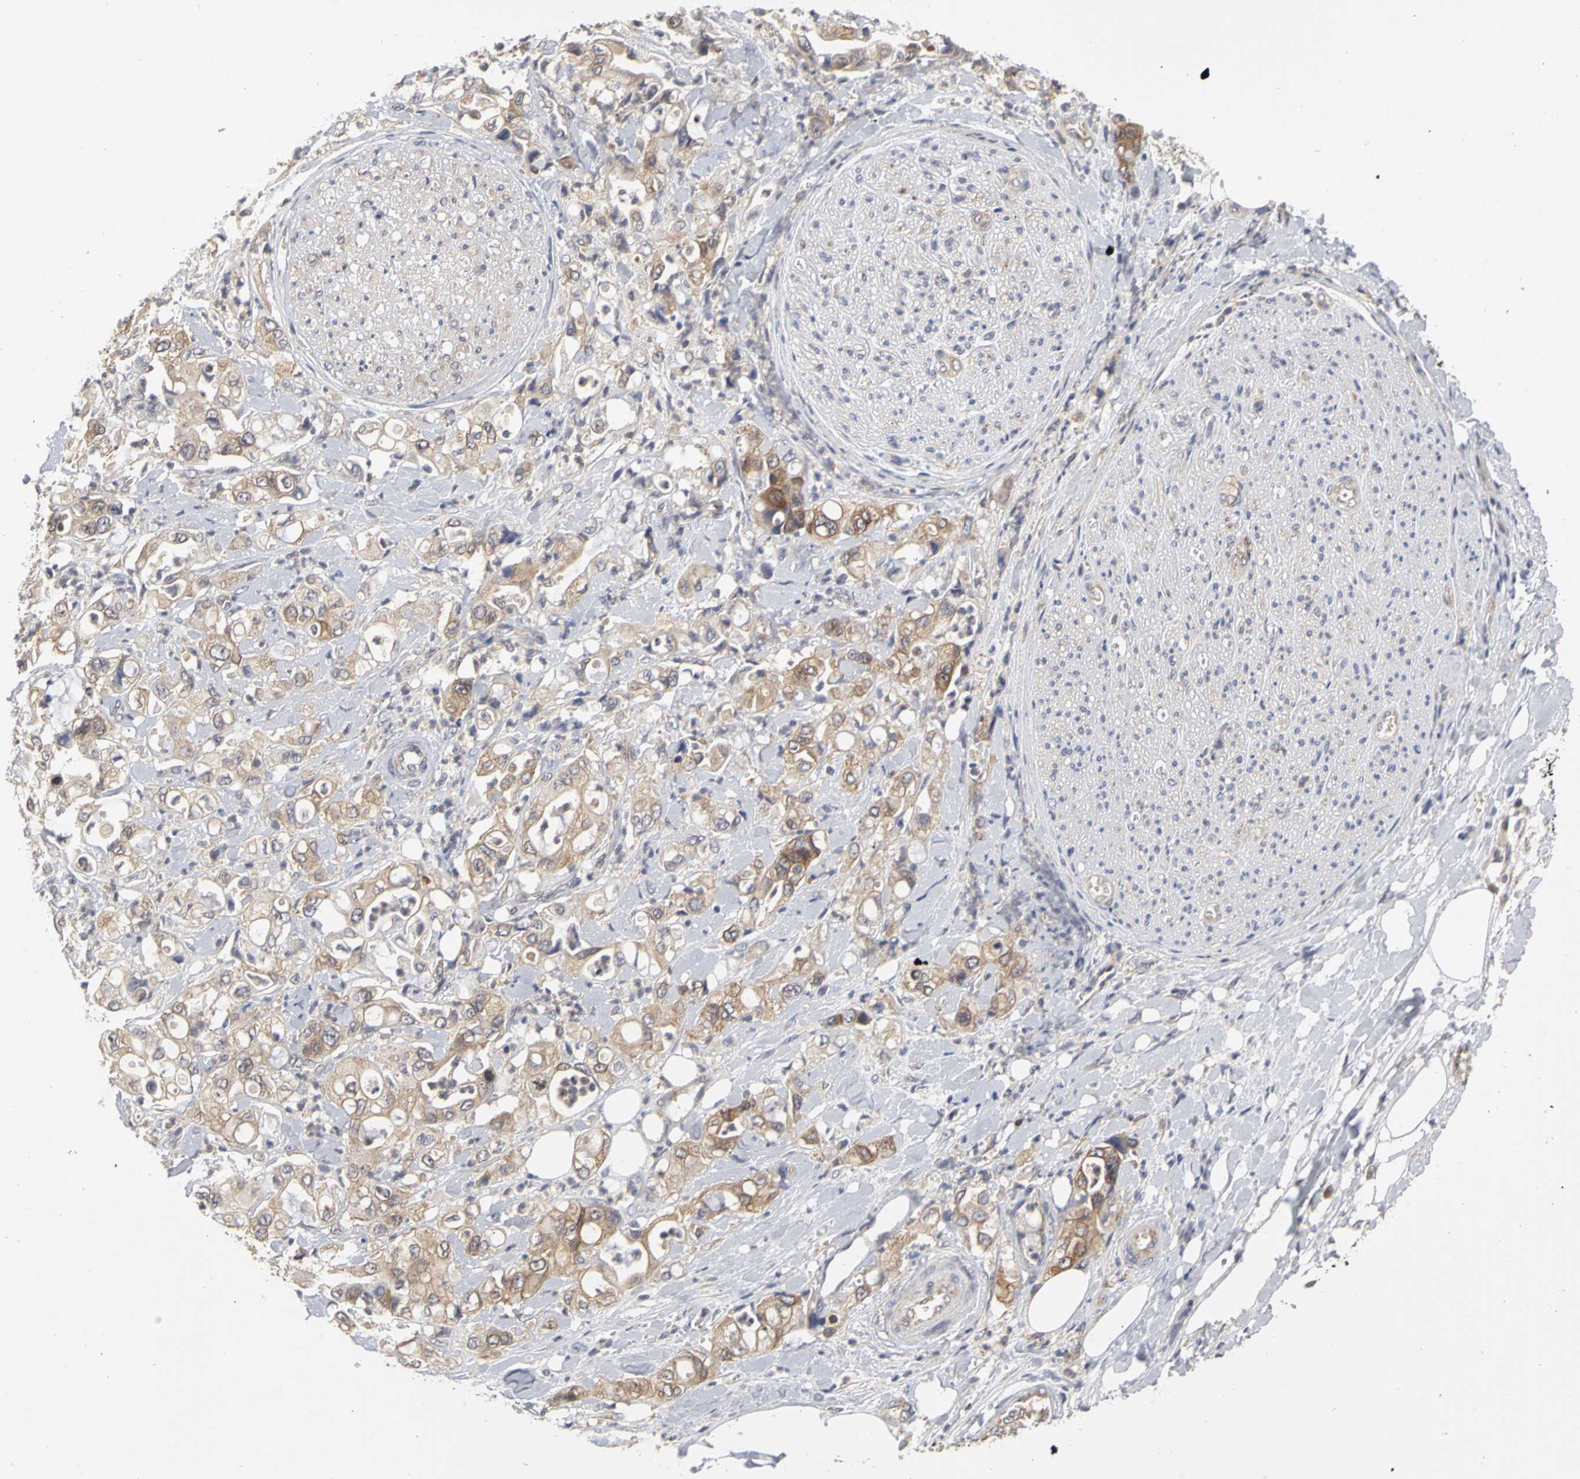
{"staining": {"intensity": "weak", "quantity": ">75%", "location": "cytoplasmic/membranous"}, "tissue": "pancreatic cancer", "cell_type": "Tumor cells", "image_type": "cancer", "snomed": [{"axis": "morphology", "description": "Adenocarcinoma, NOS"}, {"axis": "topography", "description": "Pancreas"}], "caption": "IHC of human pancreatic cancer (adenocarcinoma) demonstrates low levels of weak cytoplasmic/membranous expression in approximately >75% of tumor cells.", "gene": "IRAK1", "patient": {"sex": "male", "age": 70}}